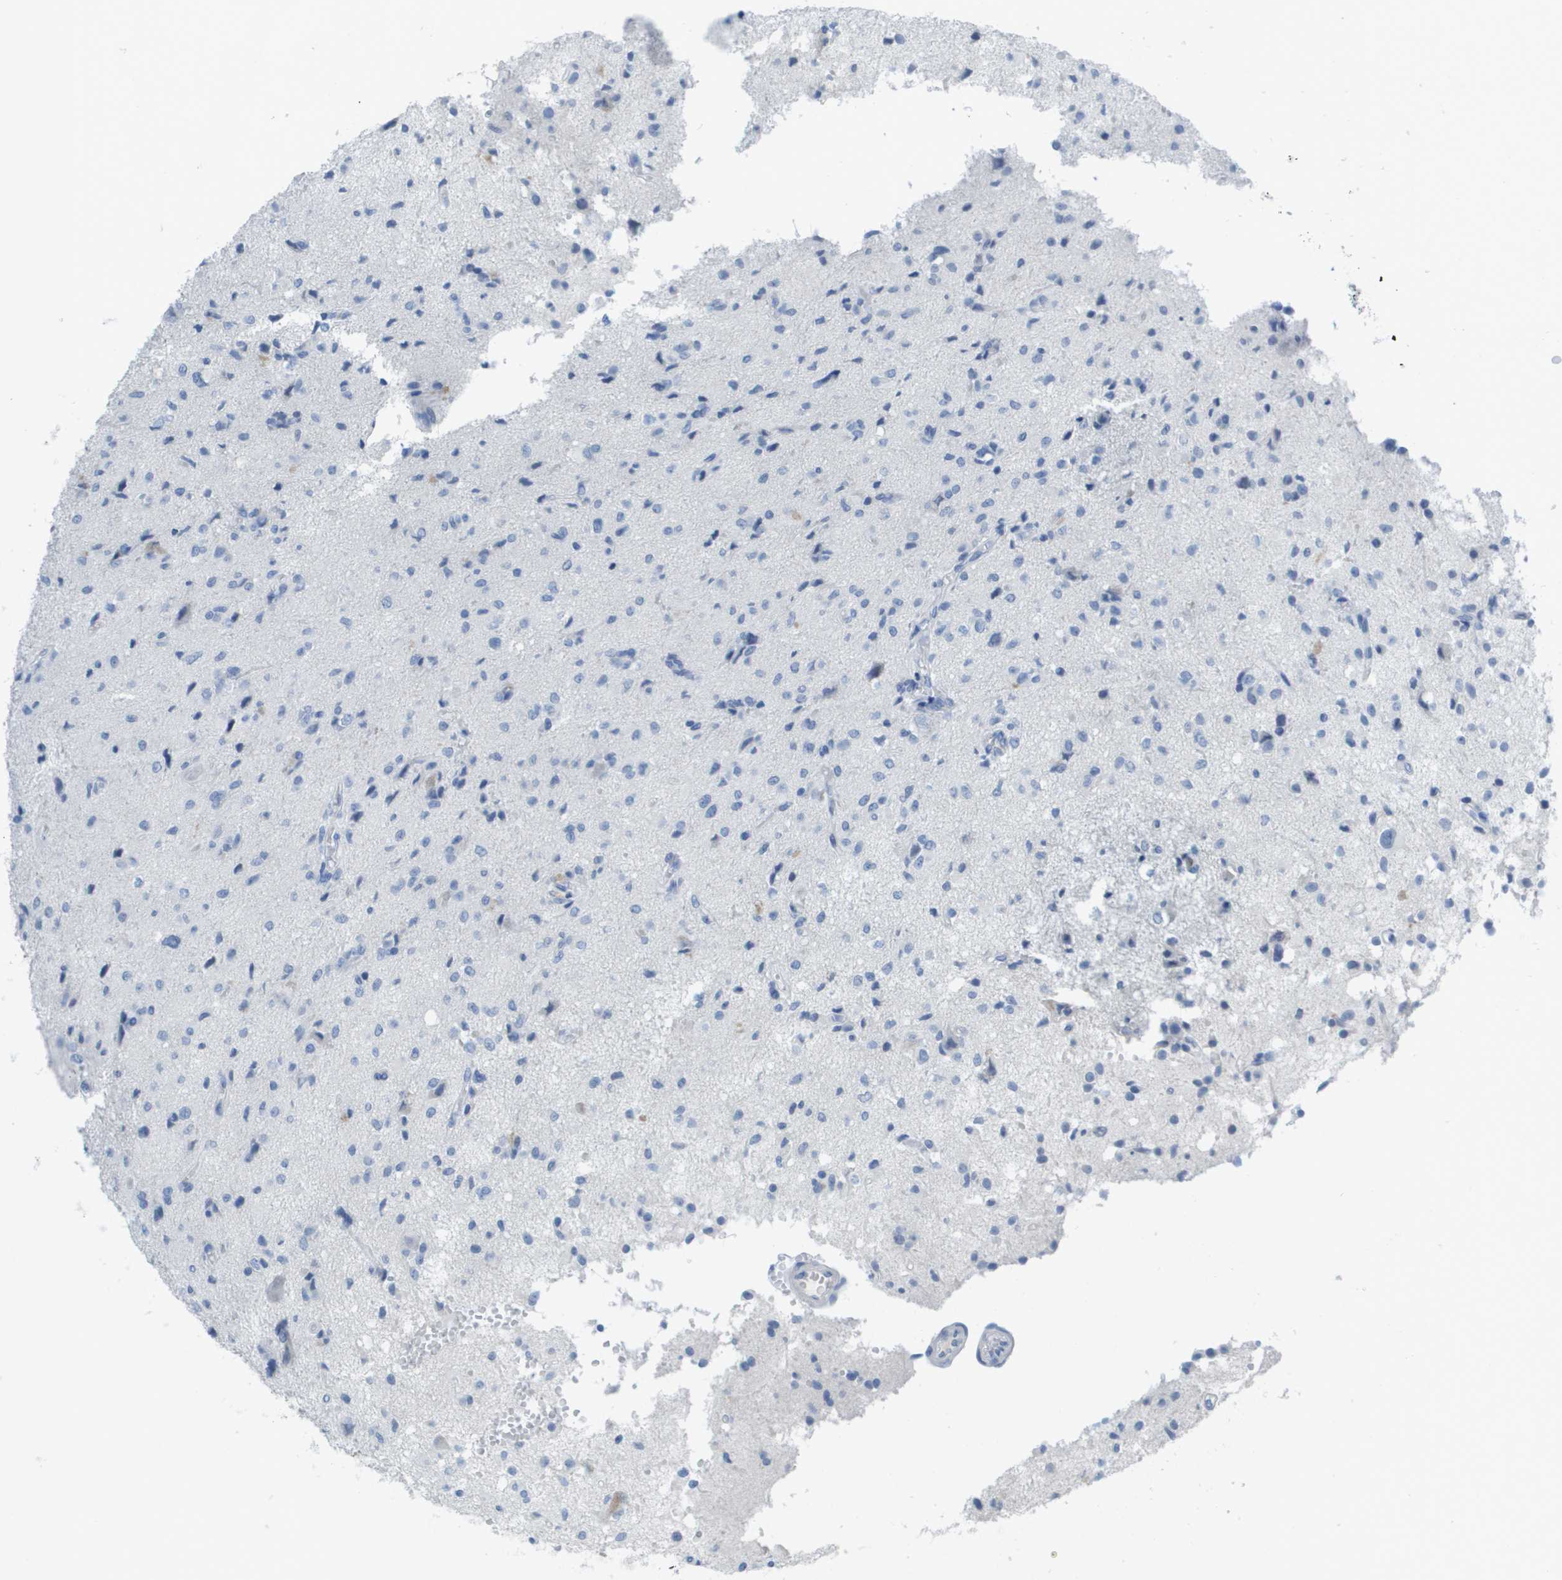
{"staining": {"intensity": "negative", "quantity": "none", "location": "none"}, "tissue": "glioma", "cell_type": "Tumor cells", "image_type": "cancer", "snomed": [{"axis": "morphology", "description": "Glioma, malignant, High grade"}, {"axis": "topography", "description": "Brain"}], "caption": "Image shows no significant protein positivity in tumor cells of glioma.", "gene": "GPR18", "patient": {"sex": "female", "age": 59}}